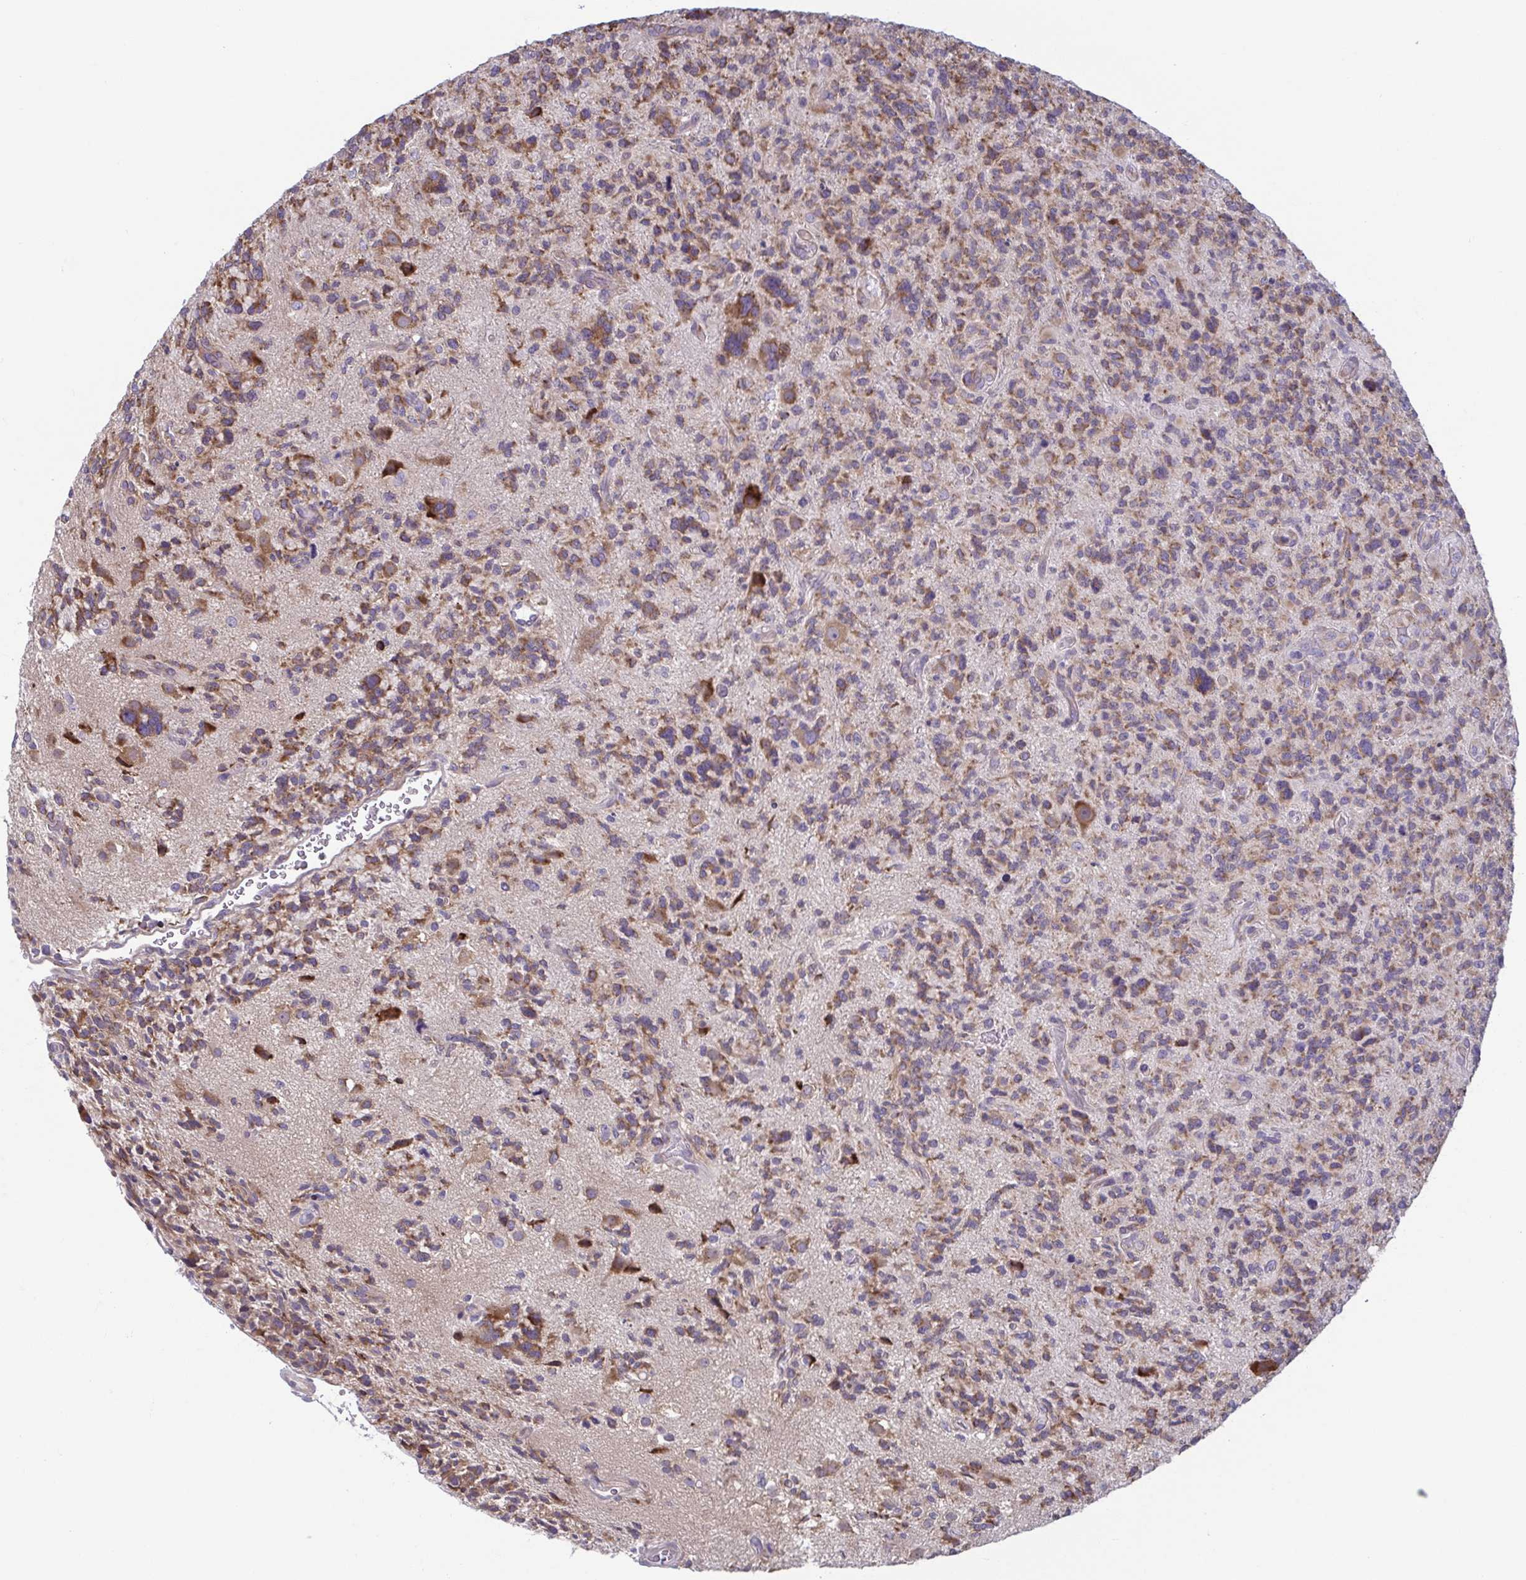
{"staining": {"intensity": "moderate", "quantity": "25%-75%", "location": "cytoplasmic/membranous"}, "tissue": "glioma", "cell_type": "Tumor cells", "image_type": "cancer", "snomed": [{"axis": "morphology", "description": "Glioma, malignant, High grade"}, {"axis": "topography", "description": "Brain"}], "caption": "About 25%-75% of tumor cells in human malignant high-grade glioma reveal moderate cytoplasmic/membranous protein expression as visualized by brown immunohistochemical staining.", "gene": "TMEM108", "patient": {"sex": "female", "age": 71}}